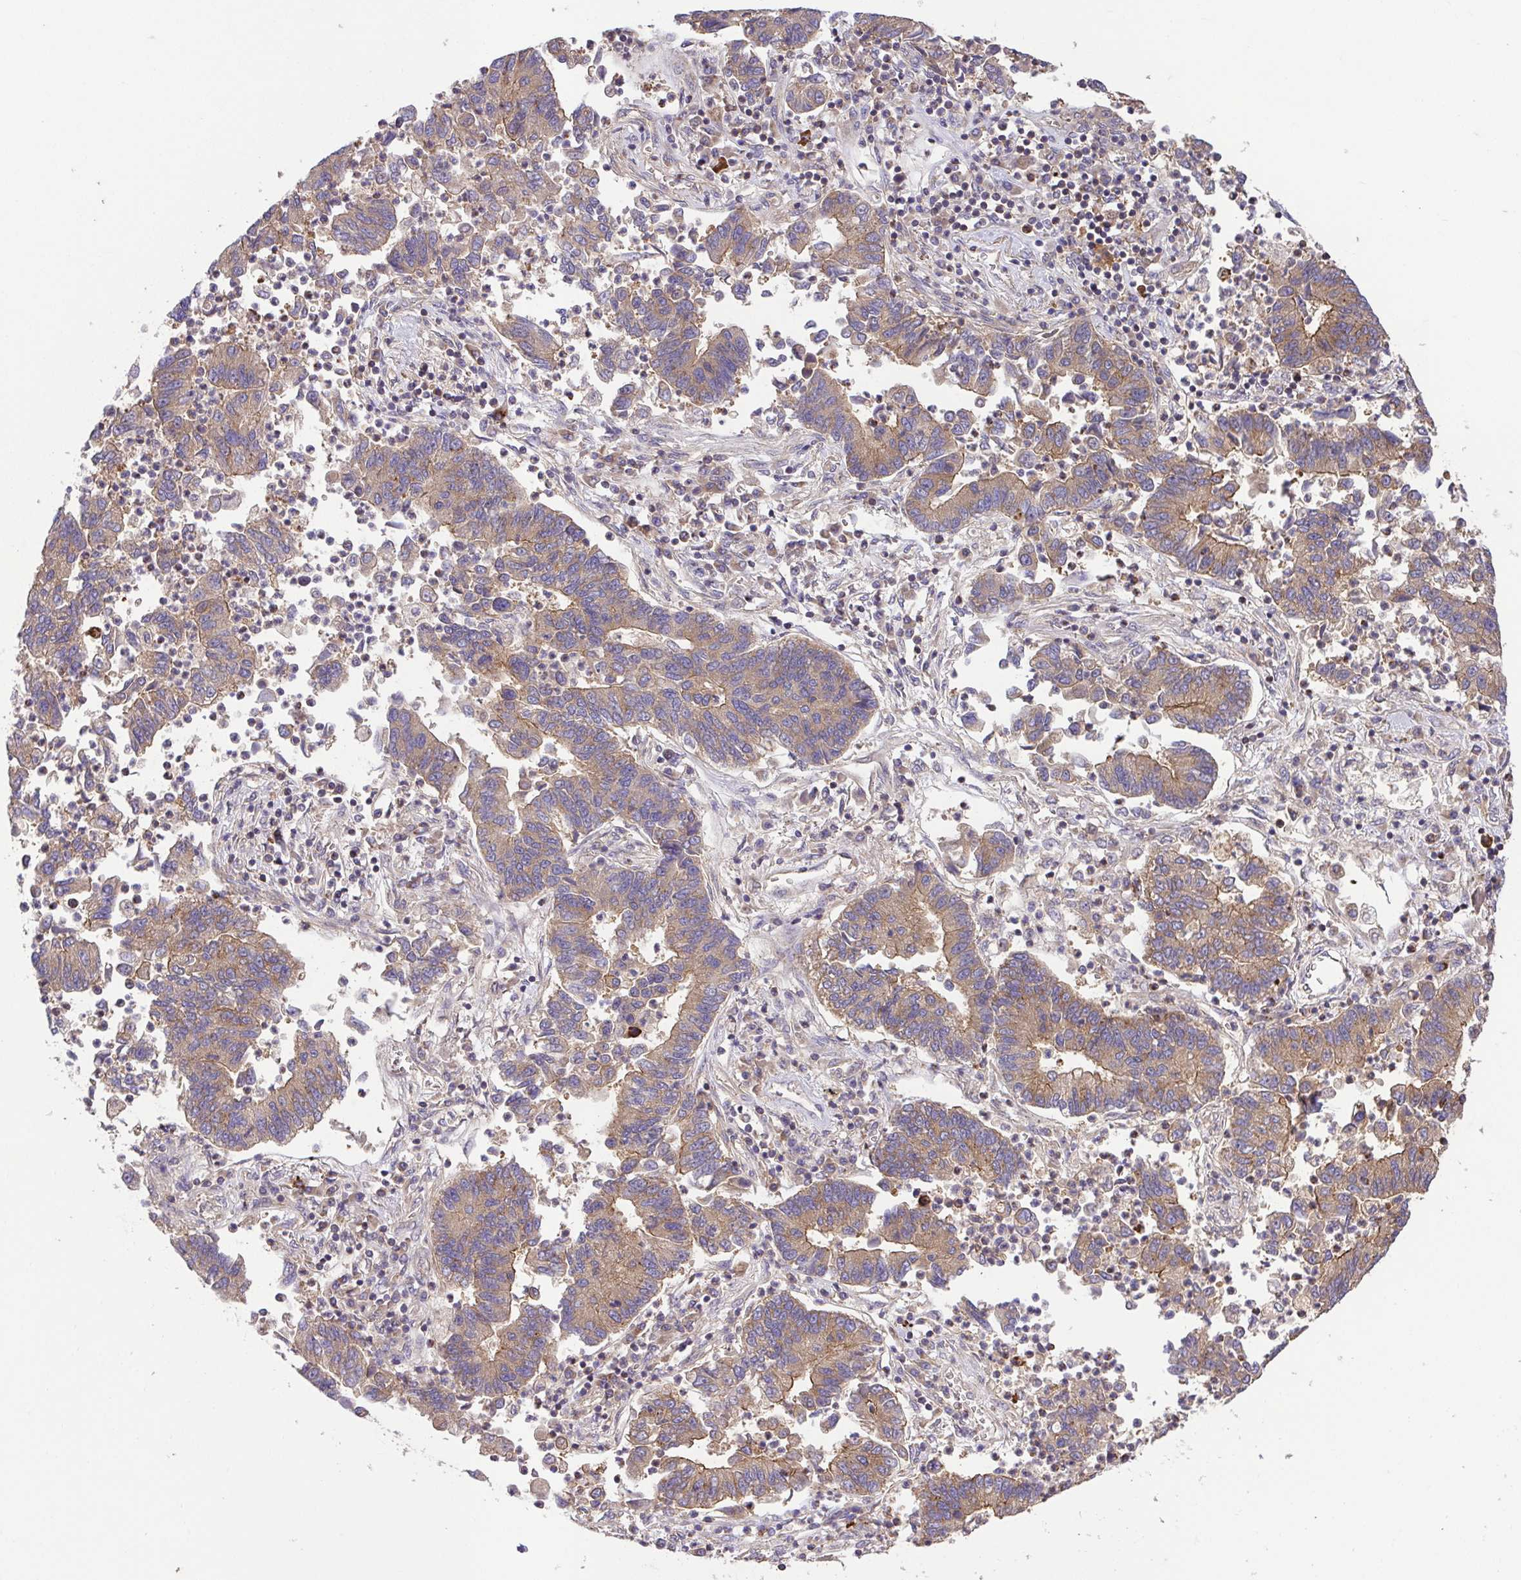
{"staining": {"intensity": "weak", "quantity": ">75%", "location": "cytoplasmic/membranous"}, "tissue": "lung cancer", "cell_type": "Tumor cells", "image_type": "cancer", "snomed": [{"axis": "morphology", "description": "Adenocarcinoma, NOS"}, {"axis": "topography", "description": "Lung"}], "caption": "This is an image of immunohistochemistry (IHC) staining of adenocarcinoma (lung), which shows weak positivity in the cytoplasmic/membranous of tumor cells.", "gene": "IDE", "patient": {"sex": "female", "age": 57}}